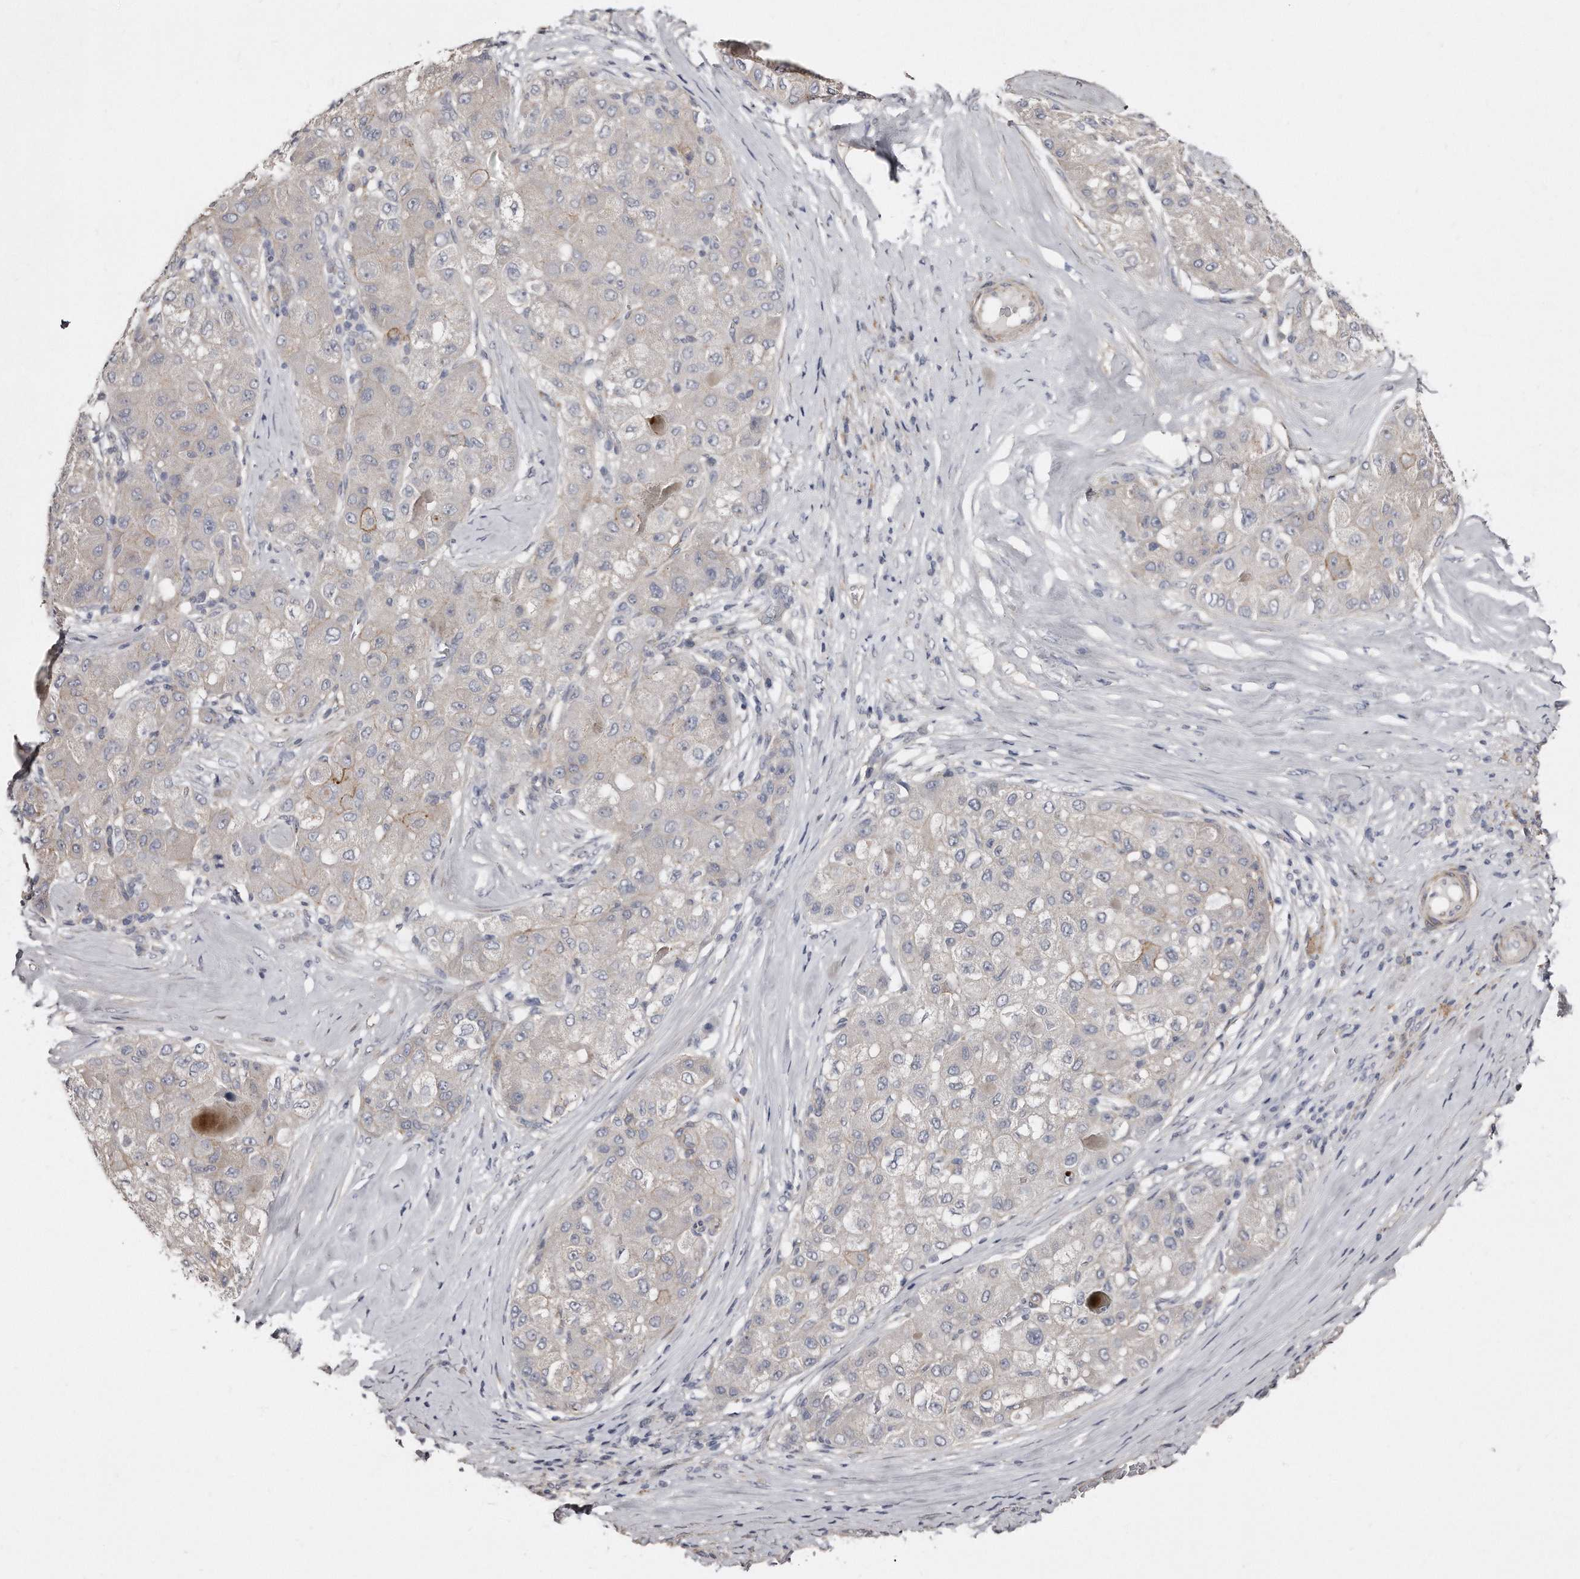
{"staining": {"intensity": "weak", "quantity": "<25%", "location": "cytoplasmic/membranous"}, "tissue": "liver cancer", "cell_type": "Tumor cells", "image_type": "cancer", "snomed": [{"axis": "morphology", "description": "Carcinoma, Hepatocellular, NOS"}, {"axis": "topography", "description": "Liver"}], "caption": "This is an IHC micrograph of liver hepatocellular carcinoma. There is no expression in tumor cells.", "gene": "LMOD1", "patient": {"sex": "male", "age": 80}}